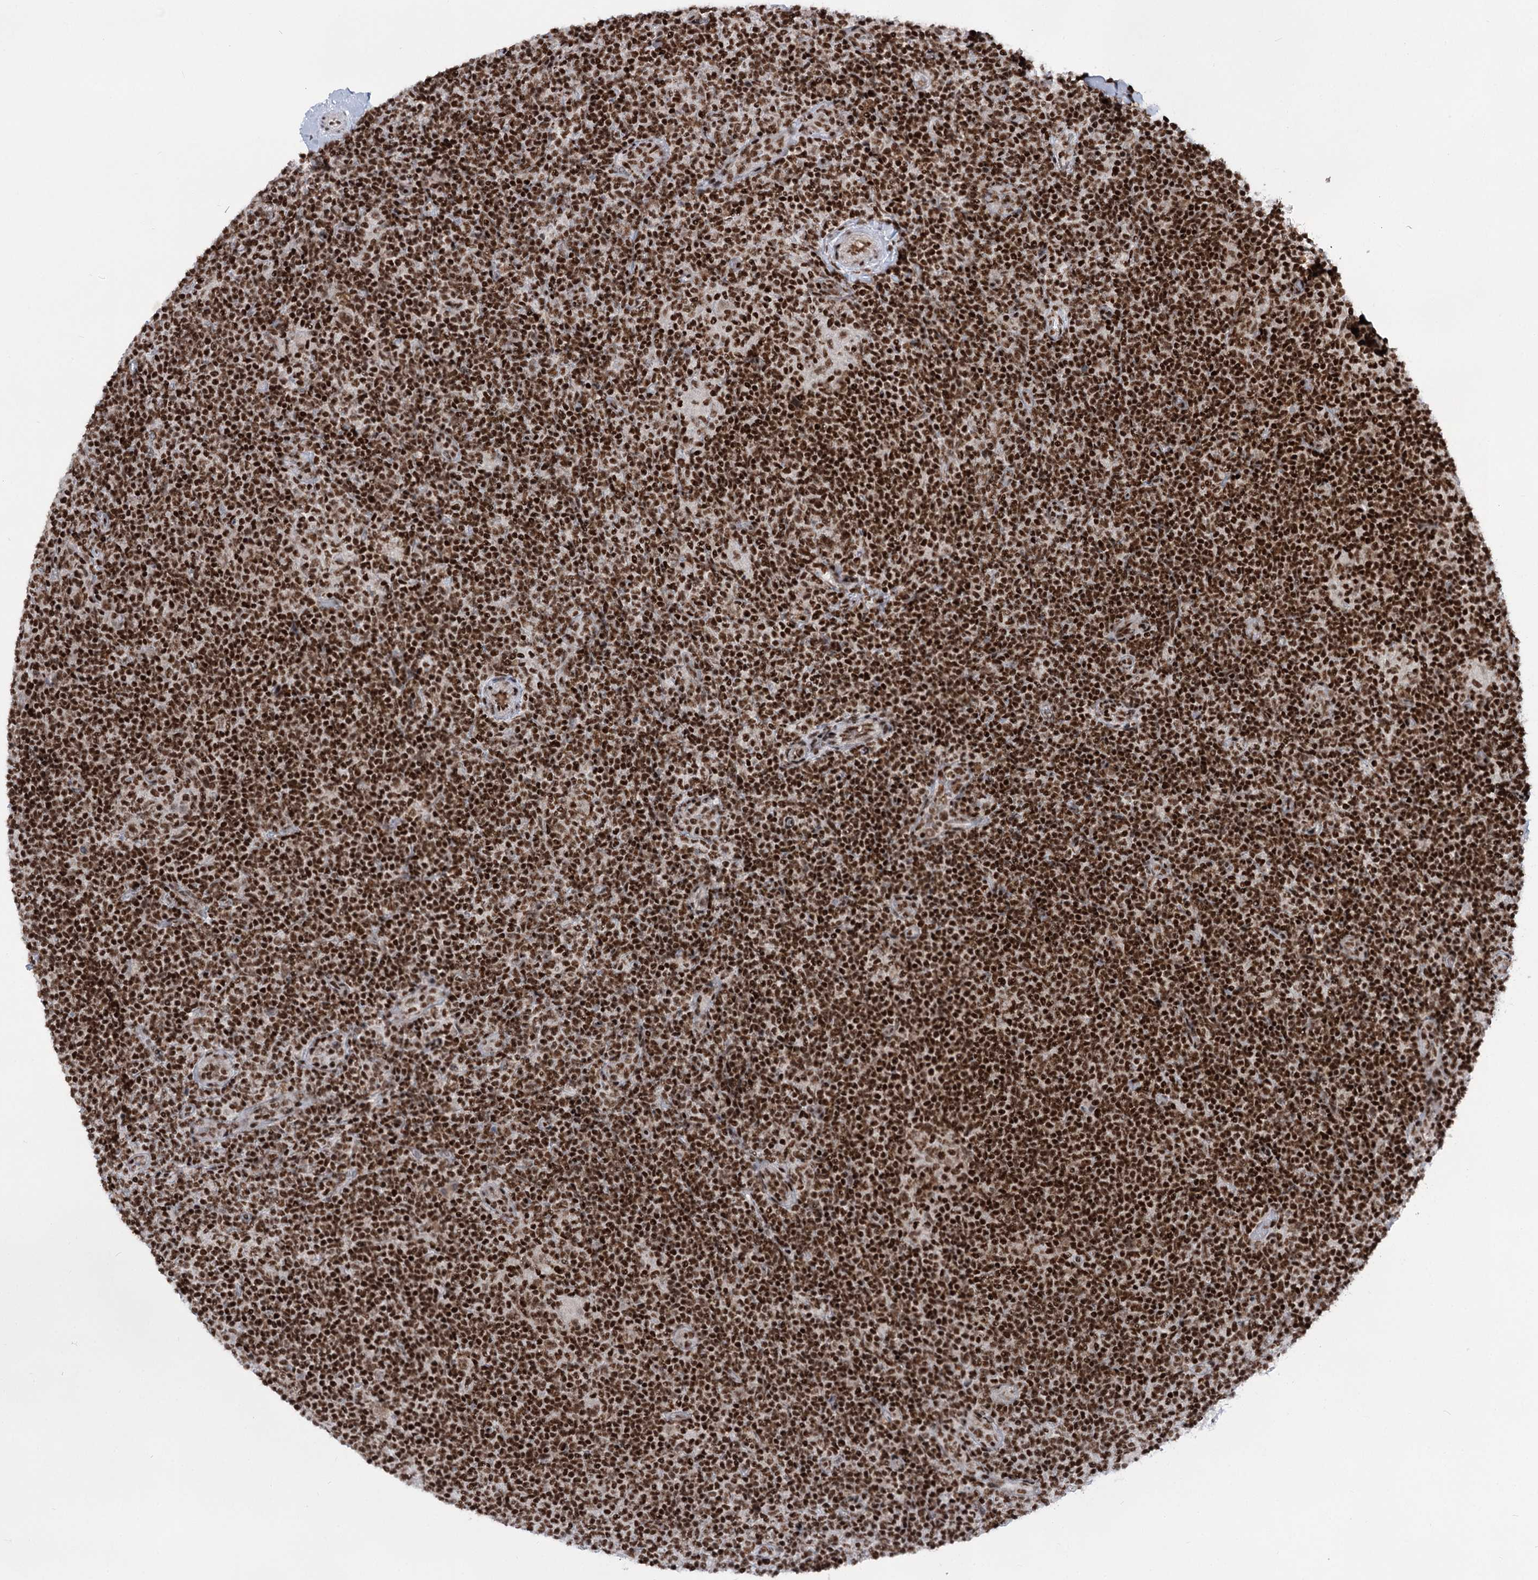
{"staining": {"intensity": "strong", "quantity": ">75%", "location": "nuclear"}, "tissue": "lymphoma", "cell_type": "Tumor cells", "image_type": "cancer", "snomed": [{"axis": "morphology", "description": "Hodgkin's disease, NOS"}, {"axis": "topography", "description": "Lymph node"}], "caption": "Hodgkin's disease stained for a protein (brown) demonstrates strong nuclear positive staining in approximately >75% of tumor cells.", "gene": "CGGBP1", "patient": {"sex": "female", "age": 57}}